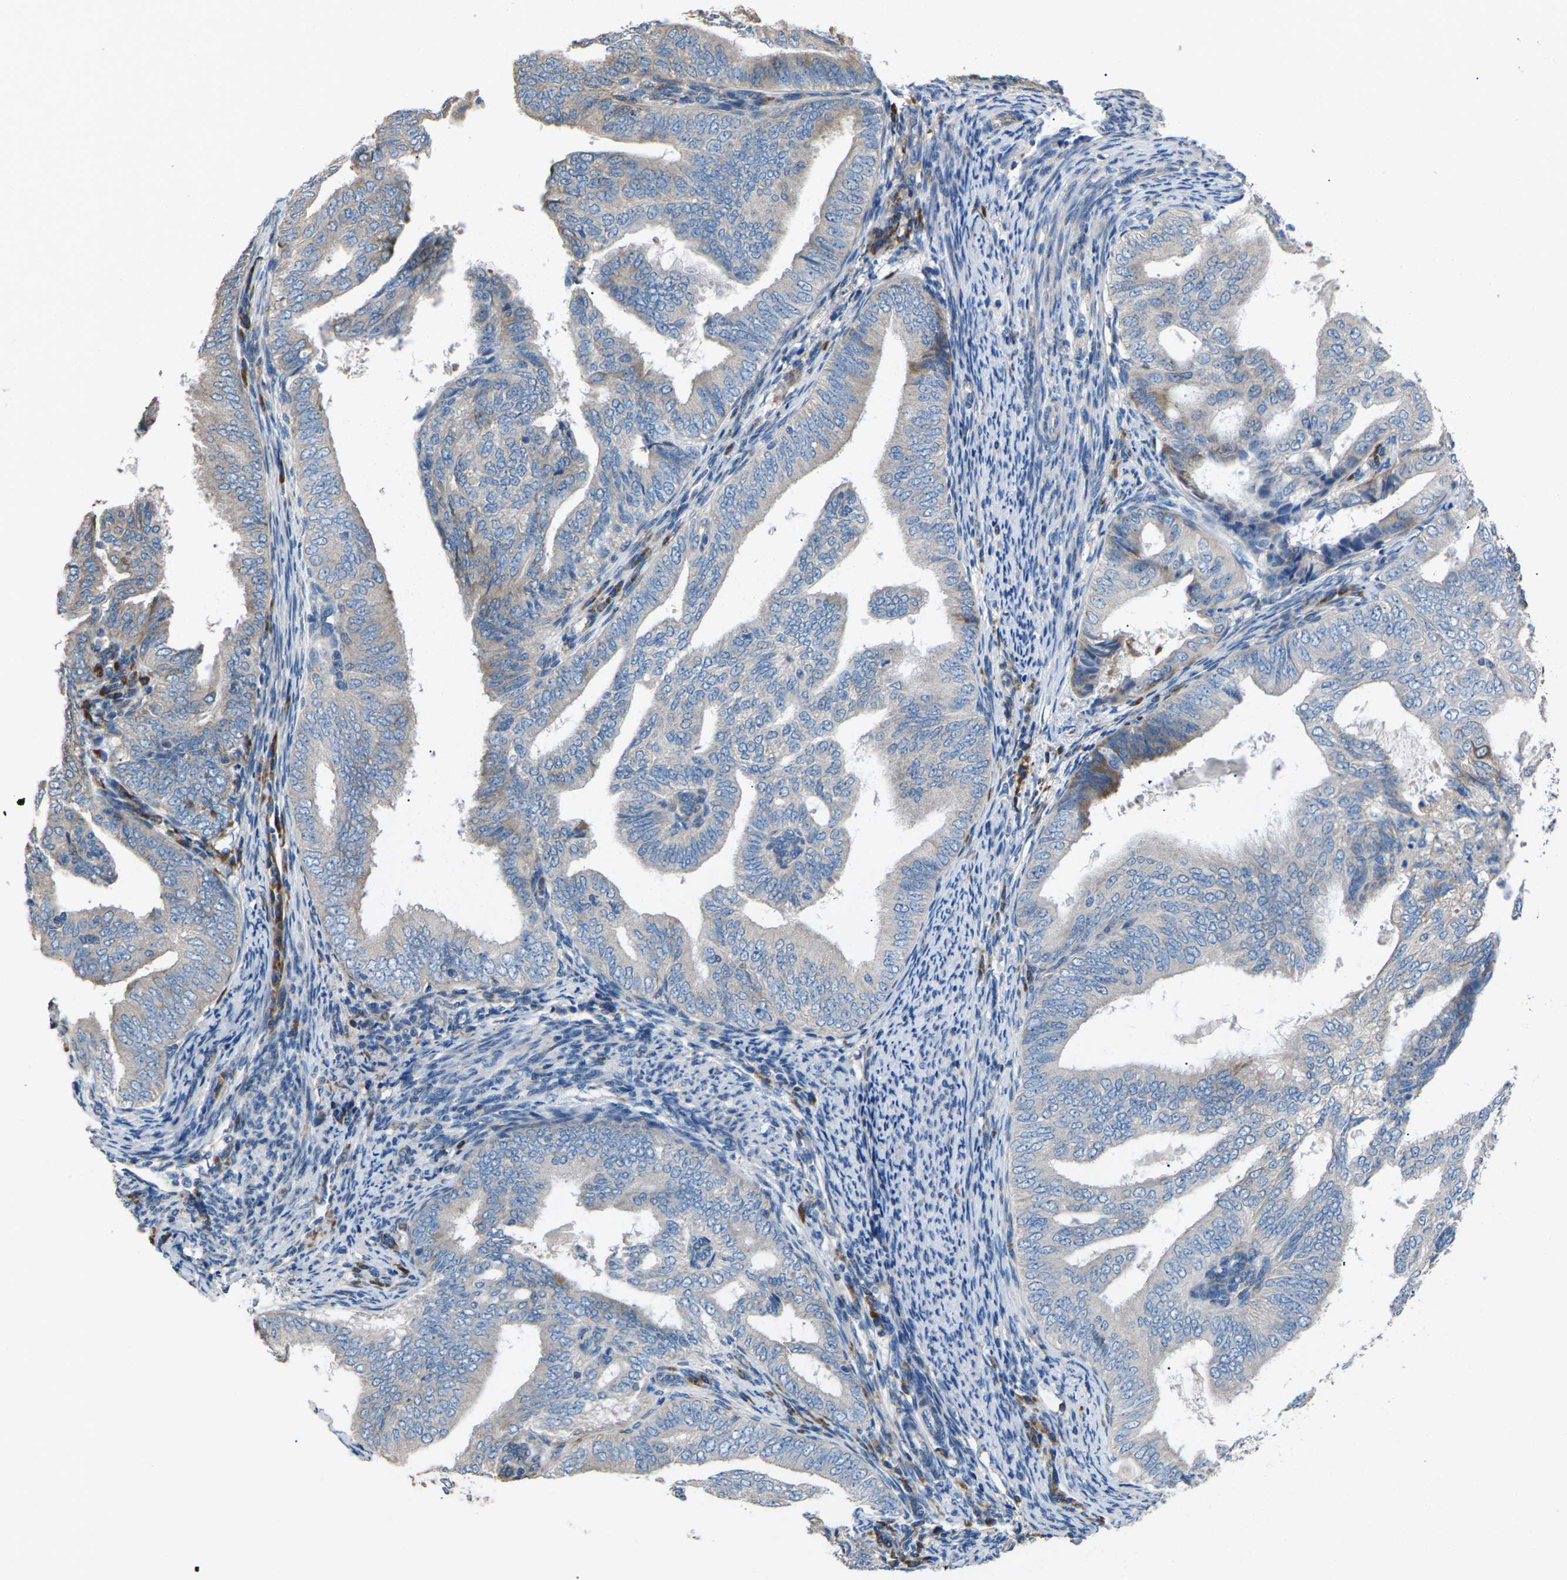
{"staining": {"intensity": "moderate", "quantity": "25%-75%", "location": "cytoplasmic/membranous"}, "tissue": "endometrial cancer", "cell_type": "Tumor cells", "image_type": "cancer", "snomed": [{"axis": "morphology", "description": "Adenocarcinoma, NOS"}, {"axis": "topography", "description": "Endometrium"}], "caption": "The photomicrograph demonstrates a brown stain indicating the presence of a protein in the cytoplasmic/membranous of tumor cells in endometrial cancer (adenocarcinoma).", "gene": "KLHDC8B", "patient": {"sex": "female", "age": 58}}